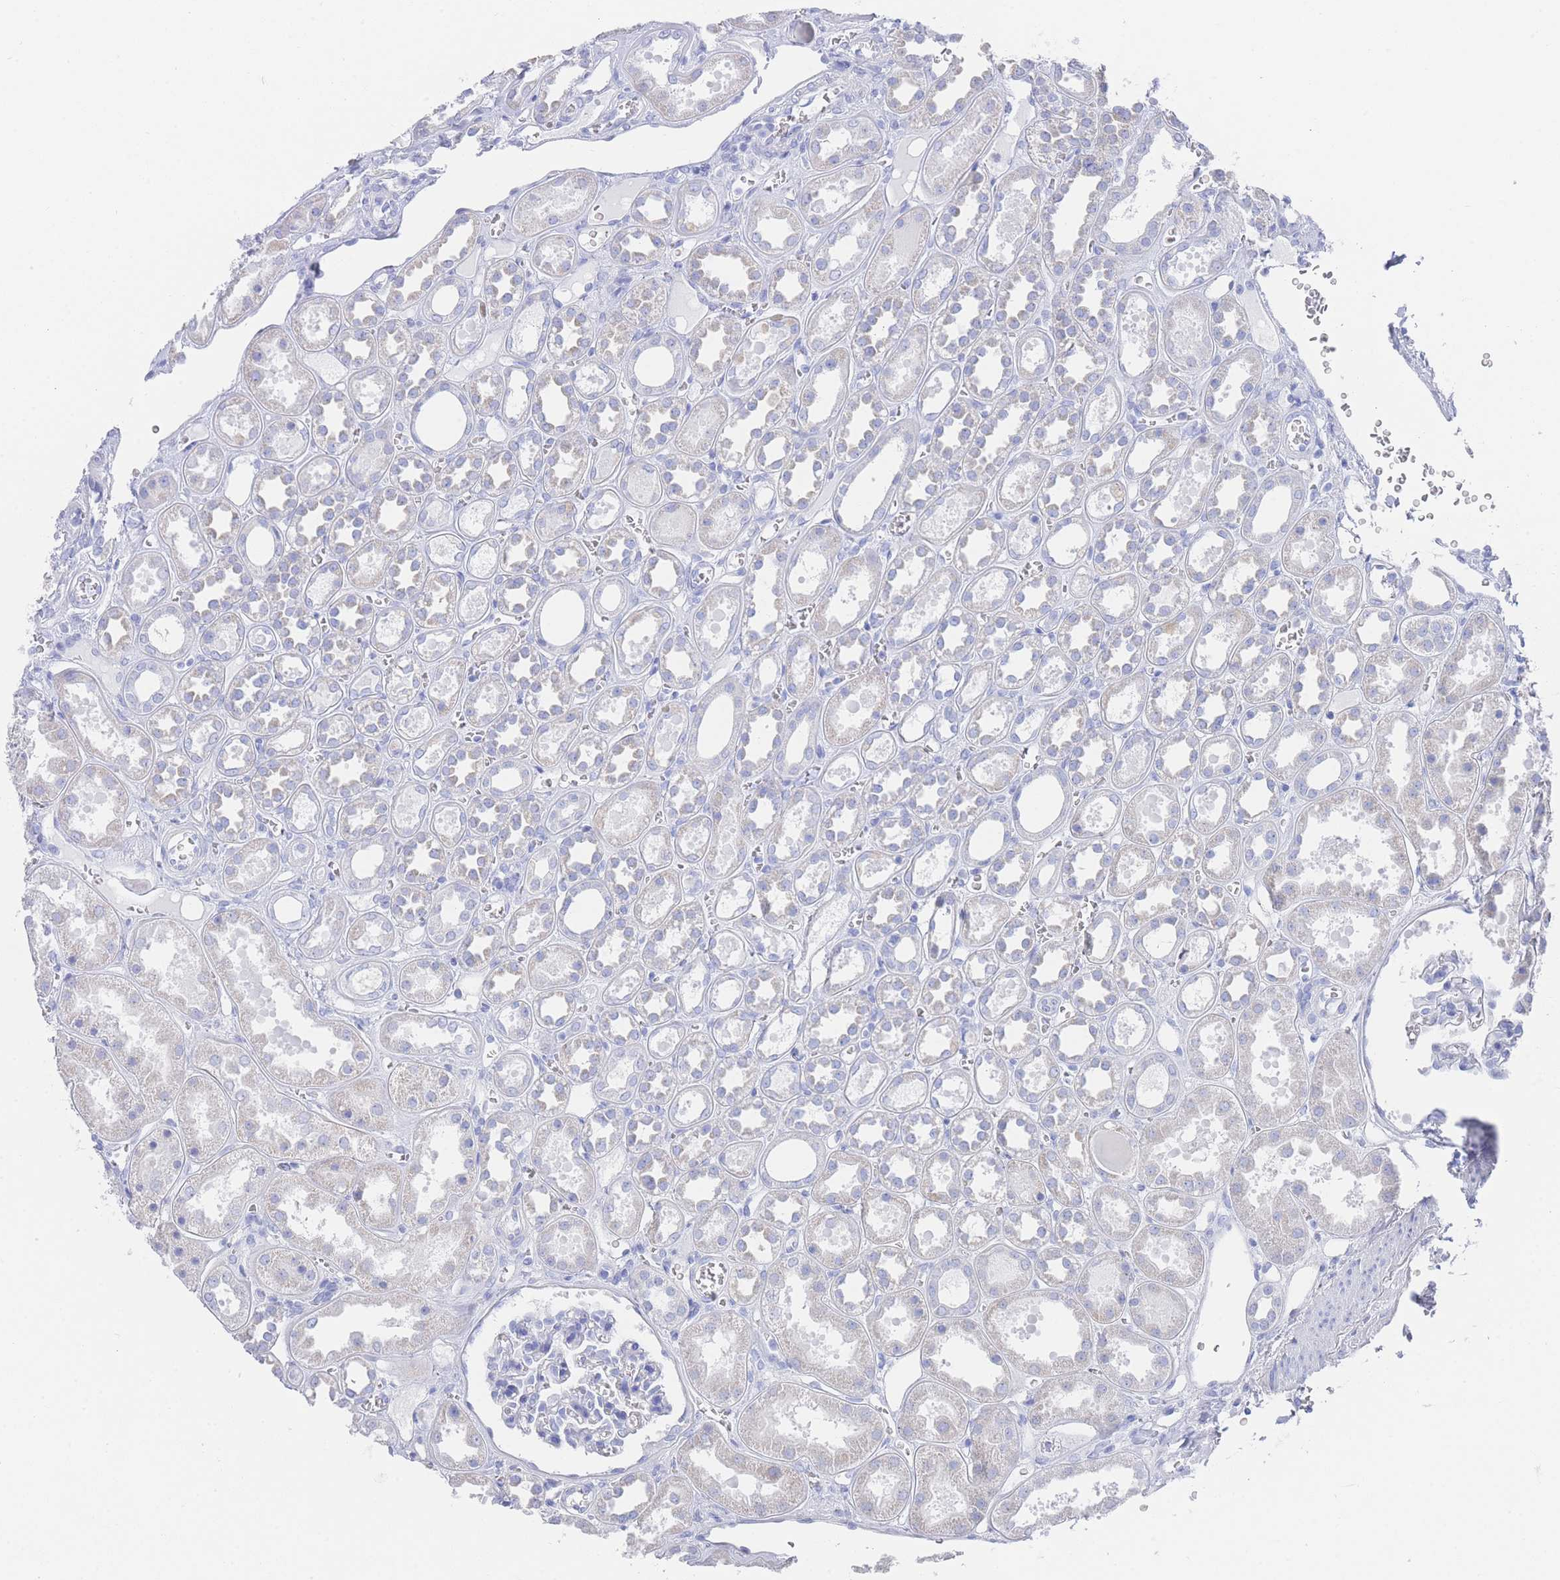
{"staining": {"intensity": "negative", "quantity": "none", "location": "none"}, "tissue": "kidney", "cell_type": "Cells in glomeruli", "image_type": "normal", "snomed": [{"axis": "morphology", "description": "Normal tissue, NOS"}, {"axis": "topography", "description": "Kidney"}], "caption": "A micrograph of human kidney is negative for staining in cells in glomeruli. The staining is performed using DAB brown chromogen with nuclei counter-stained in using hematoxylin.", "gene": "LRRC37A2", "patient": {"sex": "female", "age": 41}}